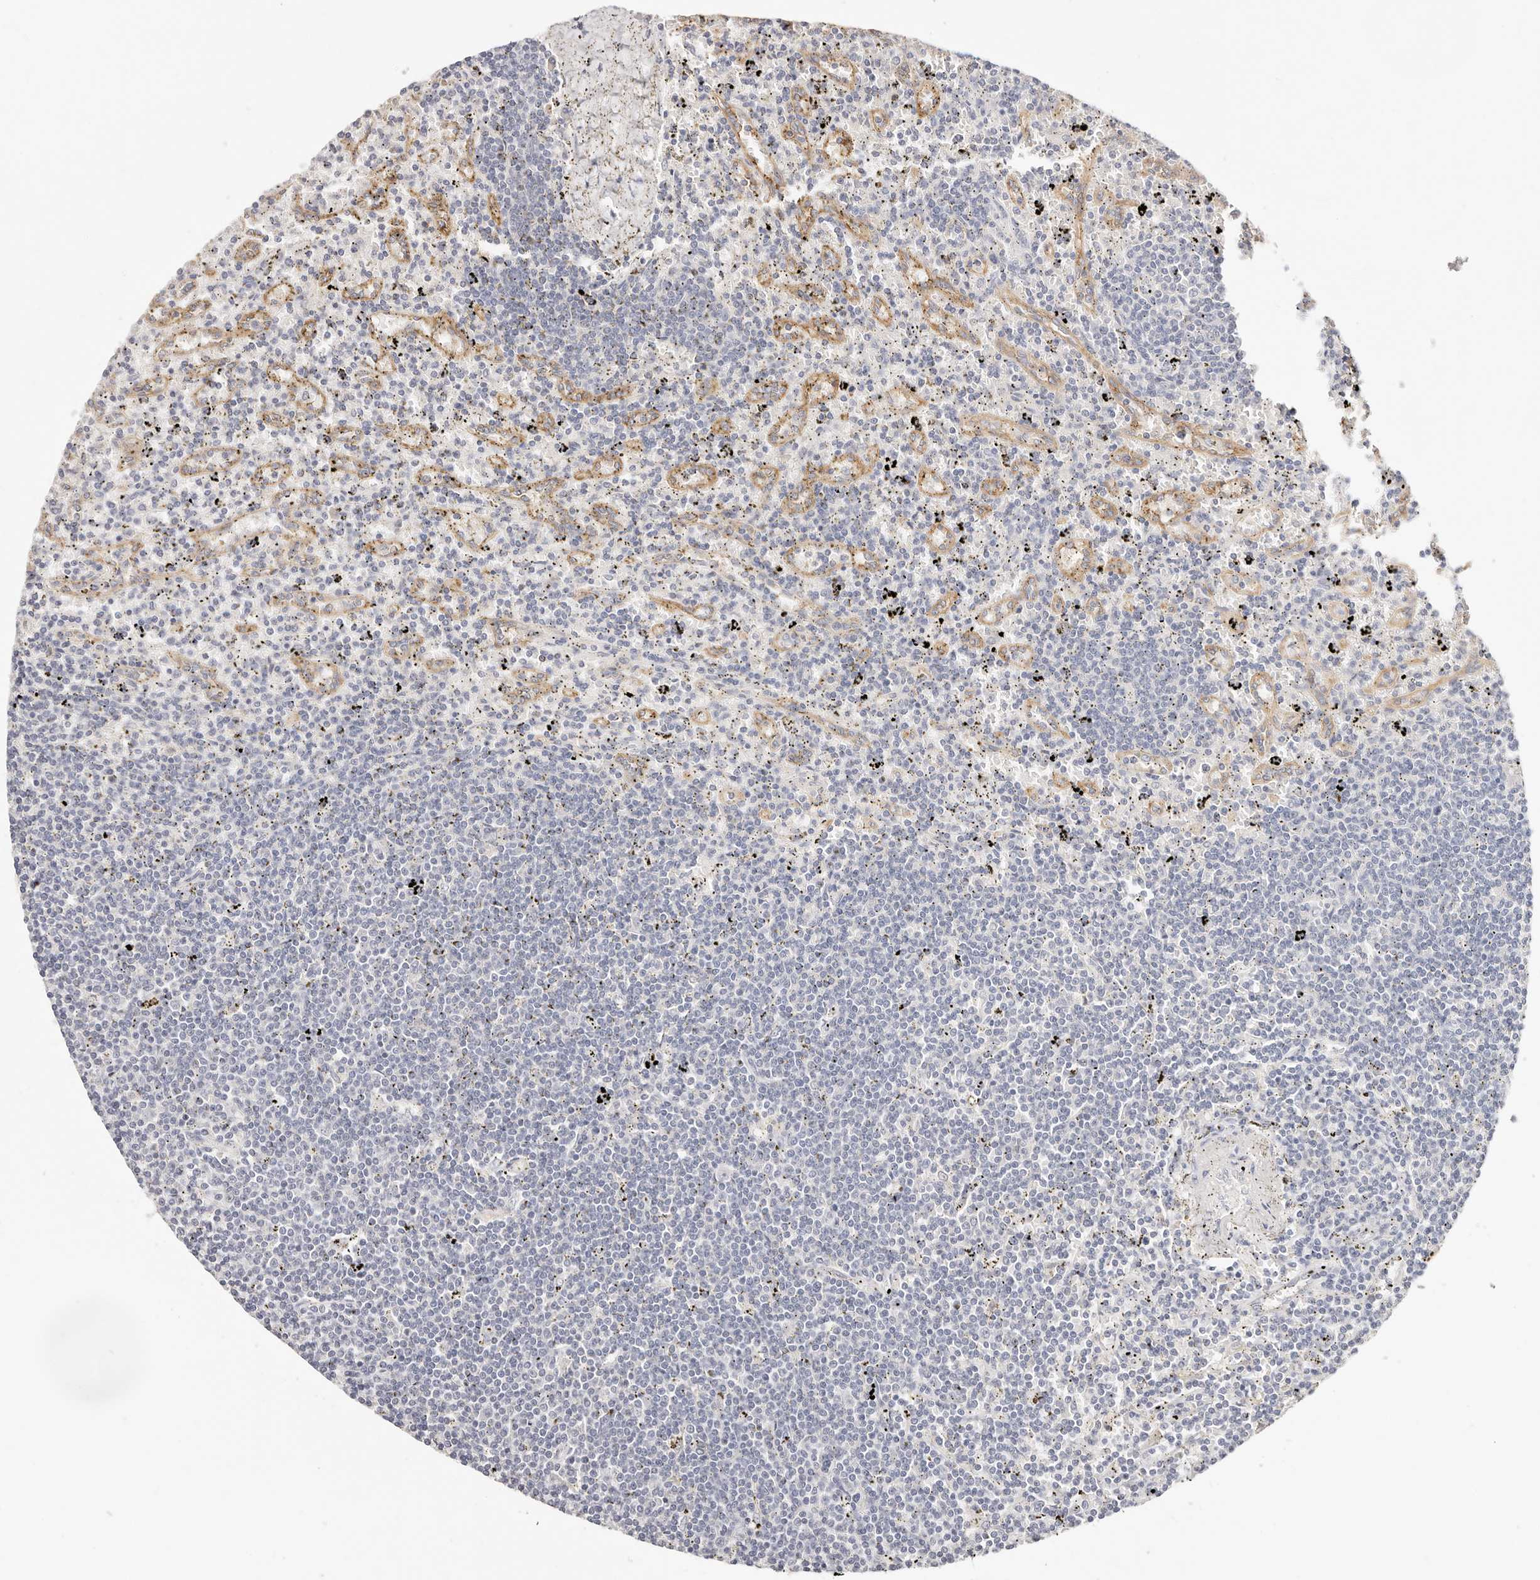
{"staining": {"intensity": "negative", "quantity": "none", "location": "none"}, "tissue": "lymphoma", "cell_type": "Tumor cells", "image_type": "cancer", "snomed": [{"axis": "morphology", "description": "Malignant lymphoma, non-Hodgkin's type, Low grade"}, {"axis": "topography", "description": "Spleen"}], "caption": "High magnification brightfield microscopy of lymphoma stained with DAB (3,3'-diaminobenzidine) (brown) and counterstained with hematoxylin (blue): tumor cells show no significant expression. (Stains: DAB (3,3'-diaminobenzidine) immunohistochemistry (IHC) with hematoxylin counter stain, Microscopy: brightfield microscopy at high magnification).", "gene": "CXADR", "patient": {"sex": "male", "age": 76}}